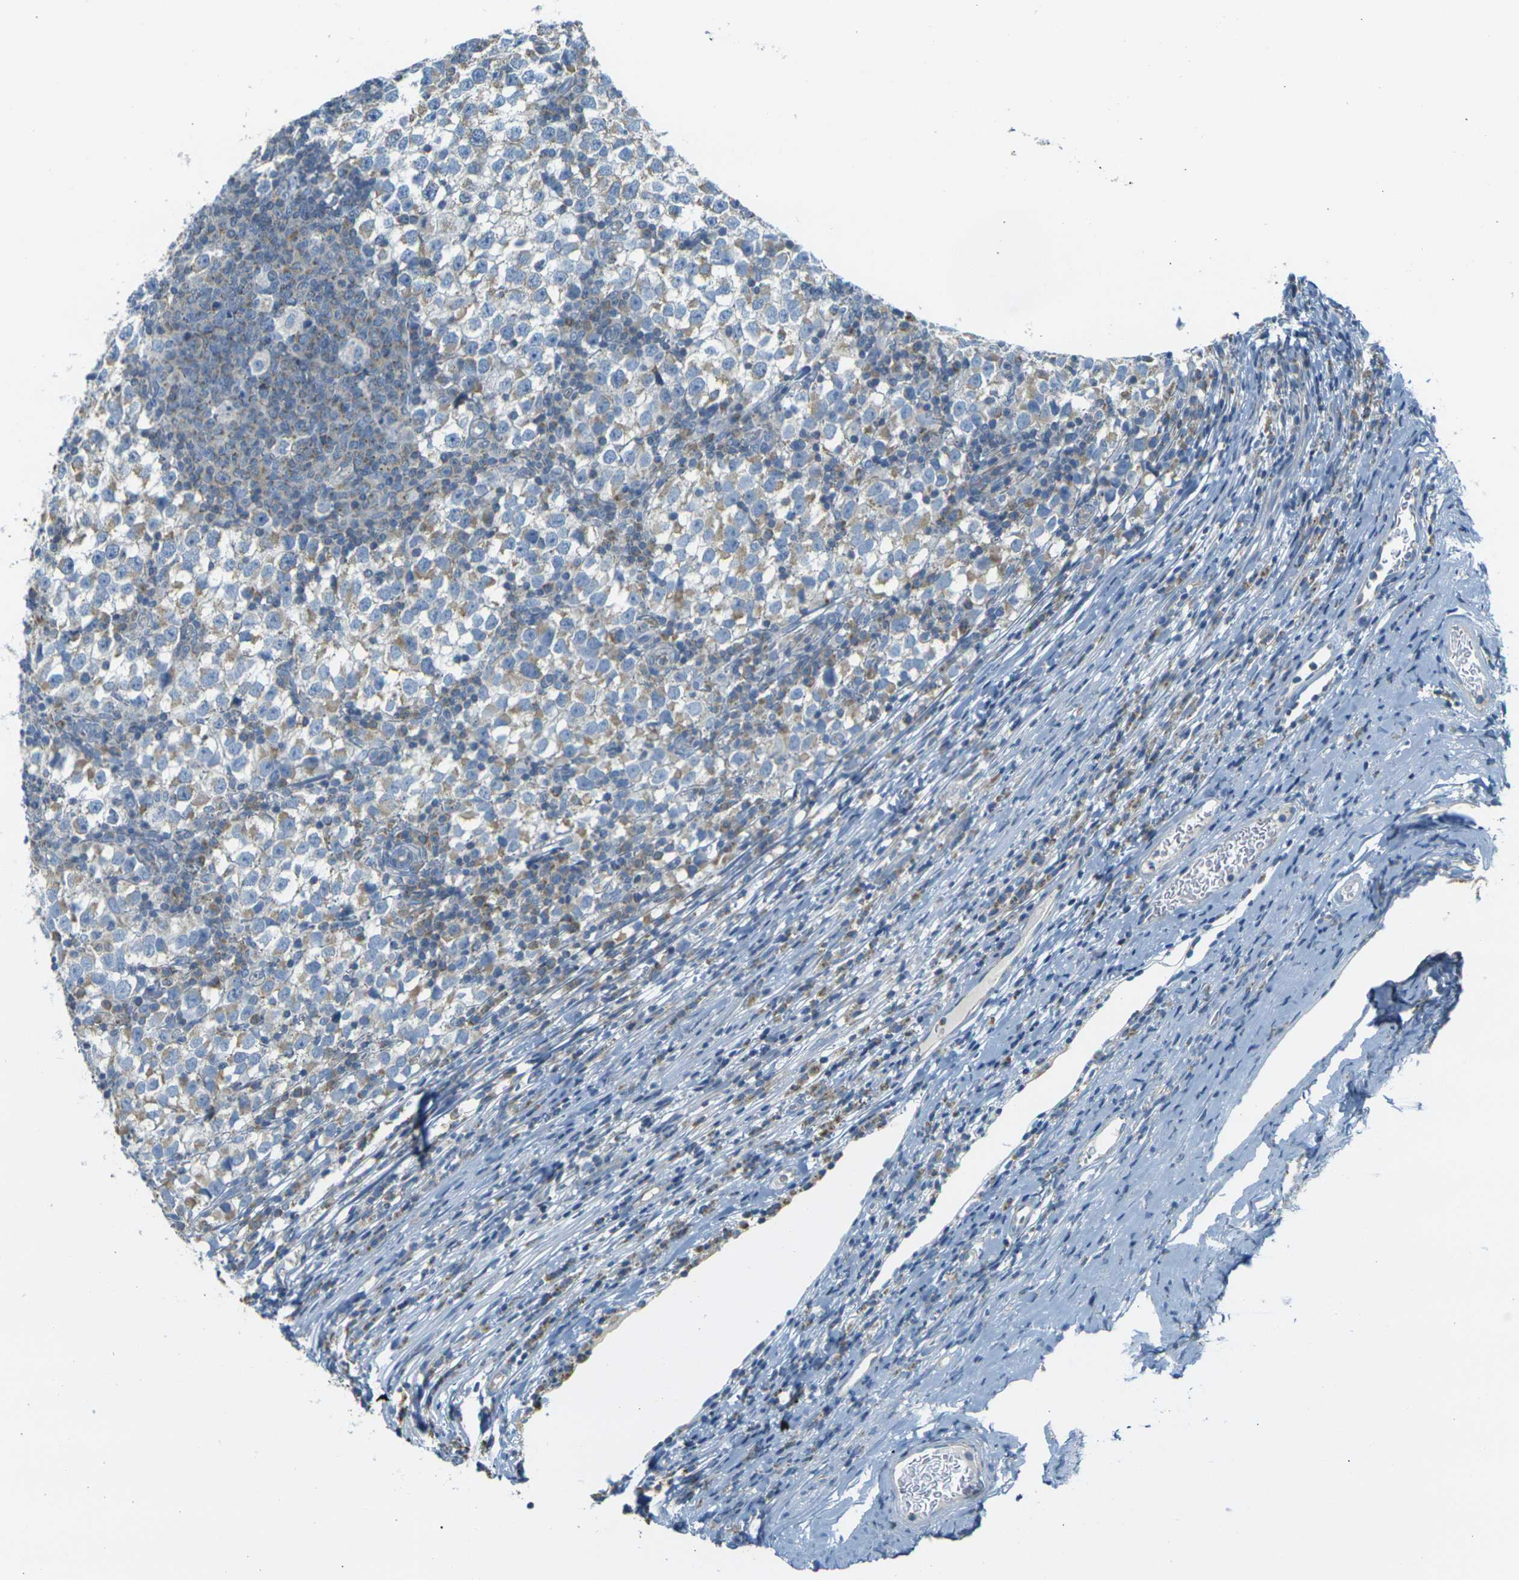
{"staining": {"intensity": "moderate", "quantity": "25%-75%", "location": "cytoplasmic/membranous"}, "tissue": "testis cancer", "cell_type": "Tumor cells", "image_type": "cancer", "snomed": [{"axis": "morphology", "description": "Seminoma, NOS"}, {"axis": "topography", "description": "Testis"}], "caption": "Immunohistochemical staining of human testis cancer (seminoma) shows moderate cytoplasmic/membranous protein staining in approximately 25%-75% of tumor cells. (DAB (3,3'-diaminobenzidine) = brown stain, brightfield microscopy at high magnification).", "gene": "PARD6B", "patient": {"sex": "male", "age": 65}}